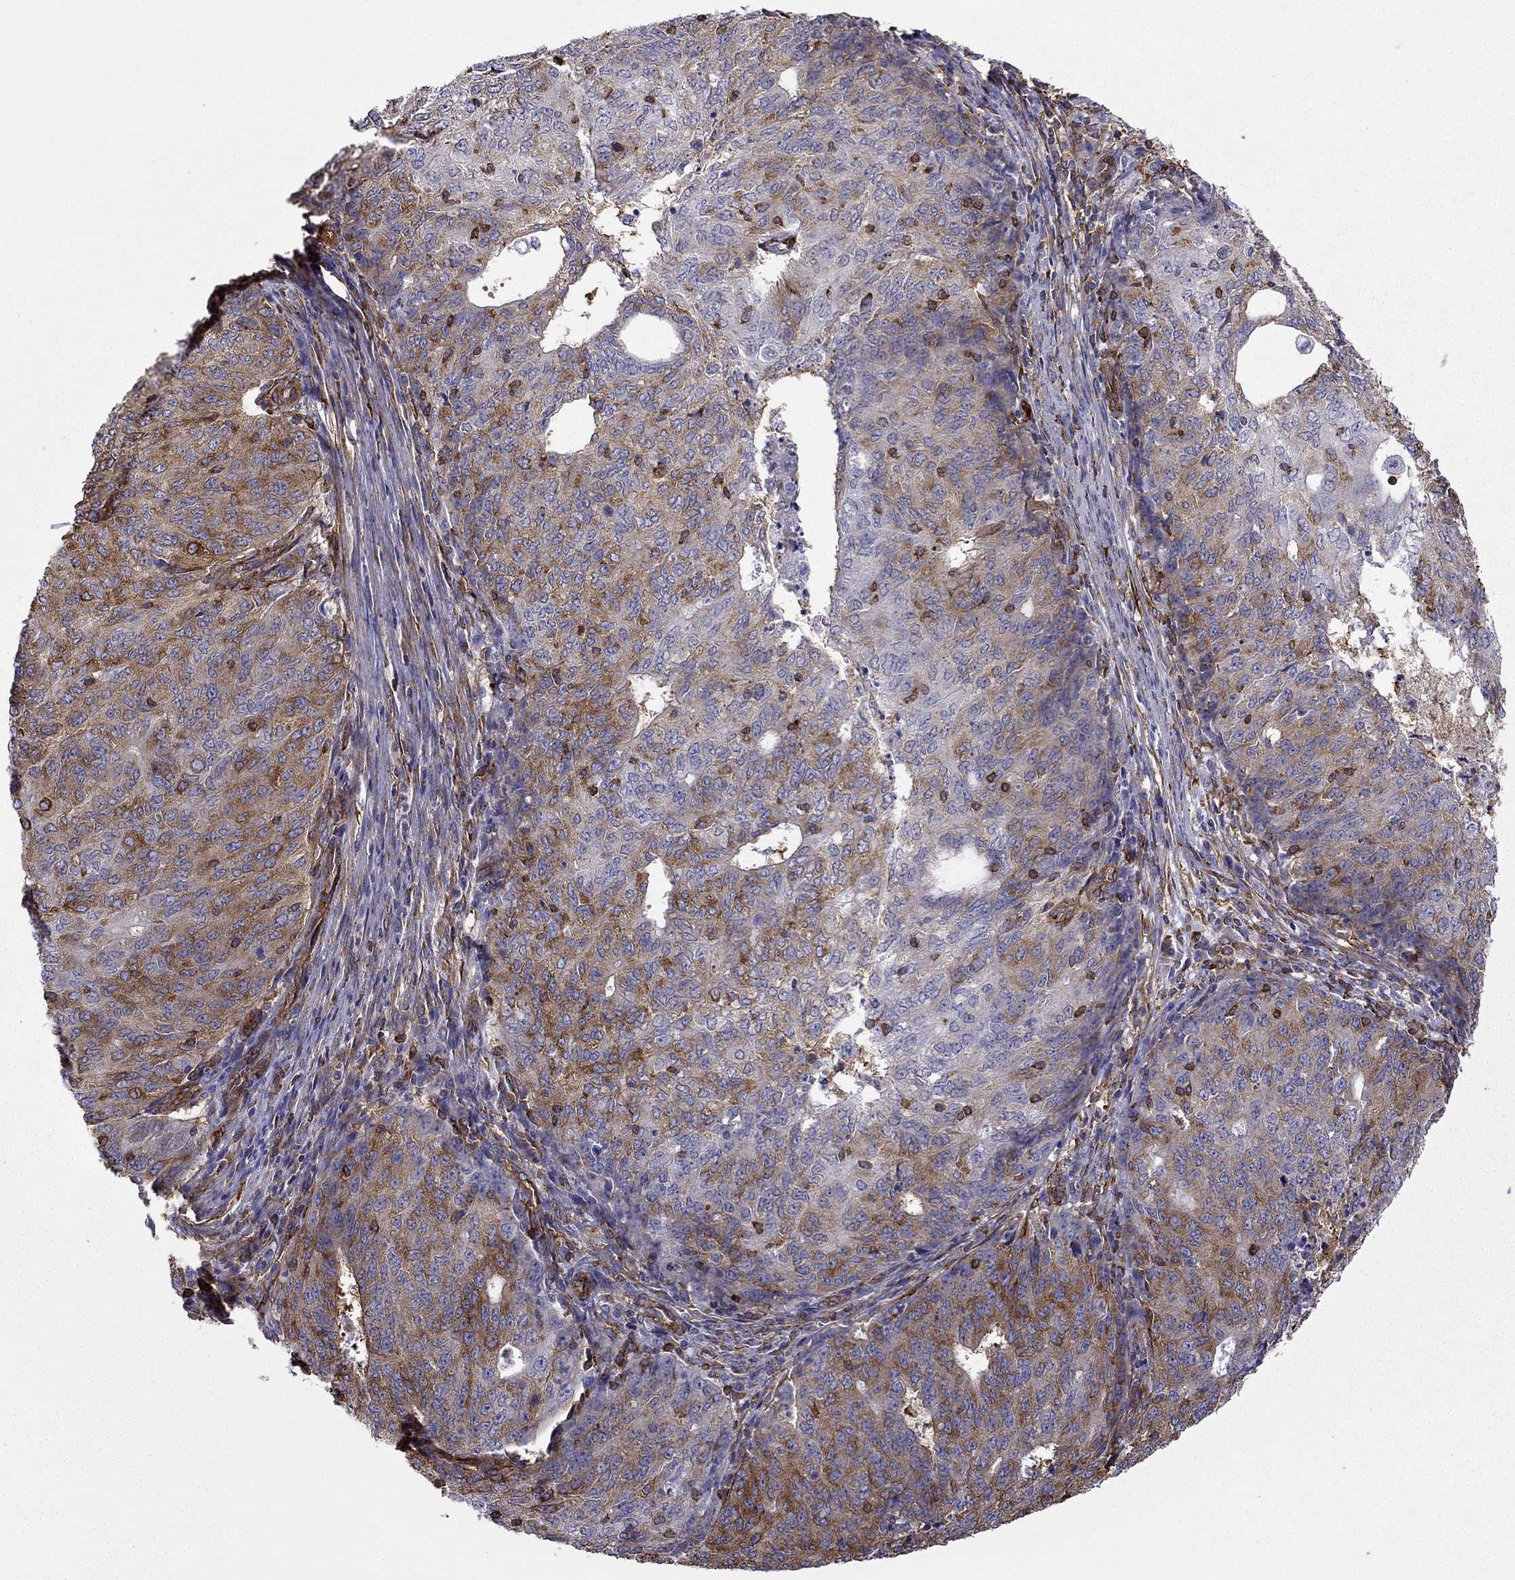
{"staining": {"intensity": "moderate", "quantity": "25%-75%", "location": "cytoplasmic/membranous"}, "tissue": "endometrial cancer", "cell_type": "Tumor cells", "image_type": "cancer", "snomed": [{"axis": "morphology", "description": "Adenocarcinoma, NOS"}, {"axis": "topography", "description": "Endometrium"}], "caption": "Immunohistochemistry (IHC) (DAB) staining of endometrial adenocarcinoma demonstrates moderate cytoplasmic/membranous protein positivity in approximately 25%-75% of tumor cells.", "gene": "MAP4", "patient": {"sex": "female", "age": 82}}